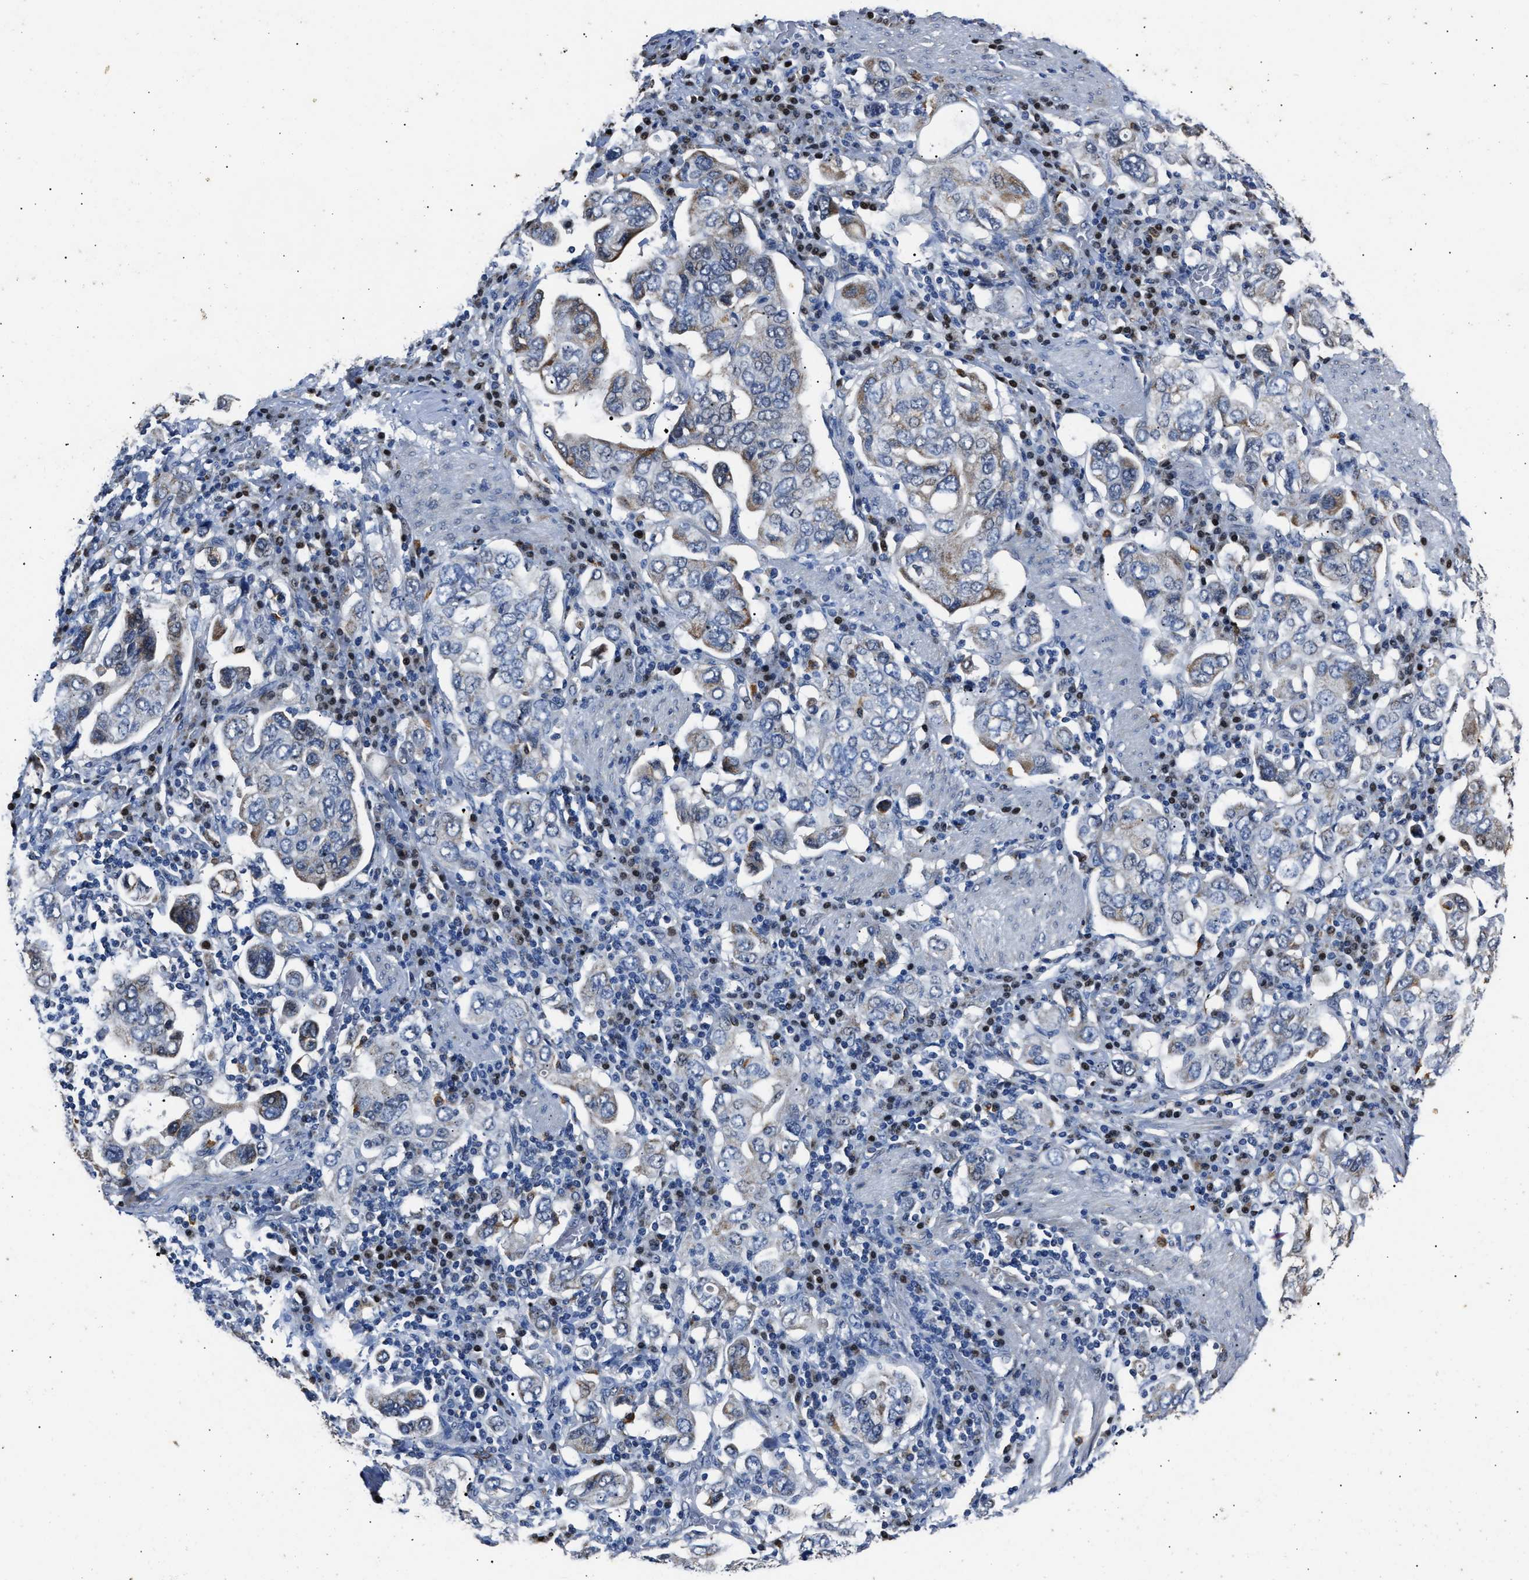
{"staining": {"intensity": "moderate", "quantity": "<25%", "location": "cytoplasmic/membranous"}, "tissue": "stomach cancer", "cell_type": "Tumor cells", "image_type": "cancer", "snomed": [{"axis": "morphology", "description": "Adenocarcinoma, NOS"}, {"axis": "topography", "description": "Stomach, upper"}], "caption": "This histopathology image exhibits stomach adenocarcinoma stained with immunohistochemistry to label a protein in brown. The cytoplasmic/membranous of tumor cells show moderate positivity for the protein. Nuclei are counter-stained blue.", "gene": "NSUN5", "patient": {"sex": "male", "age": 62}}